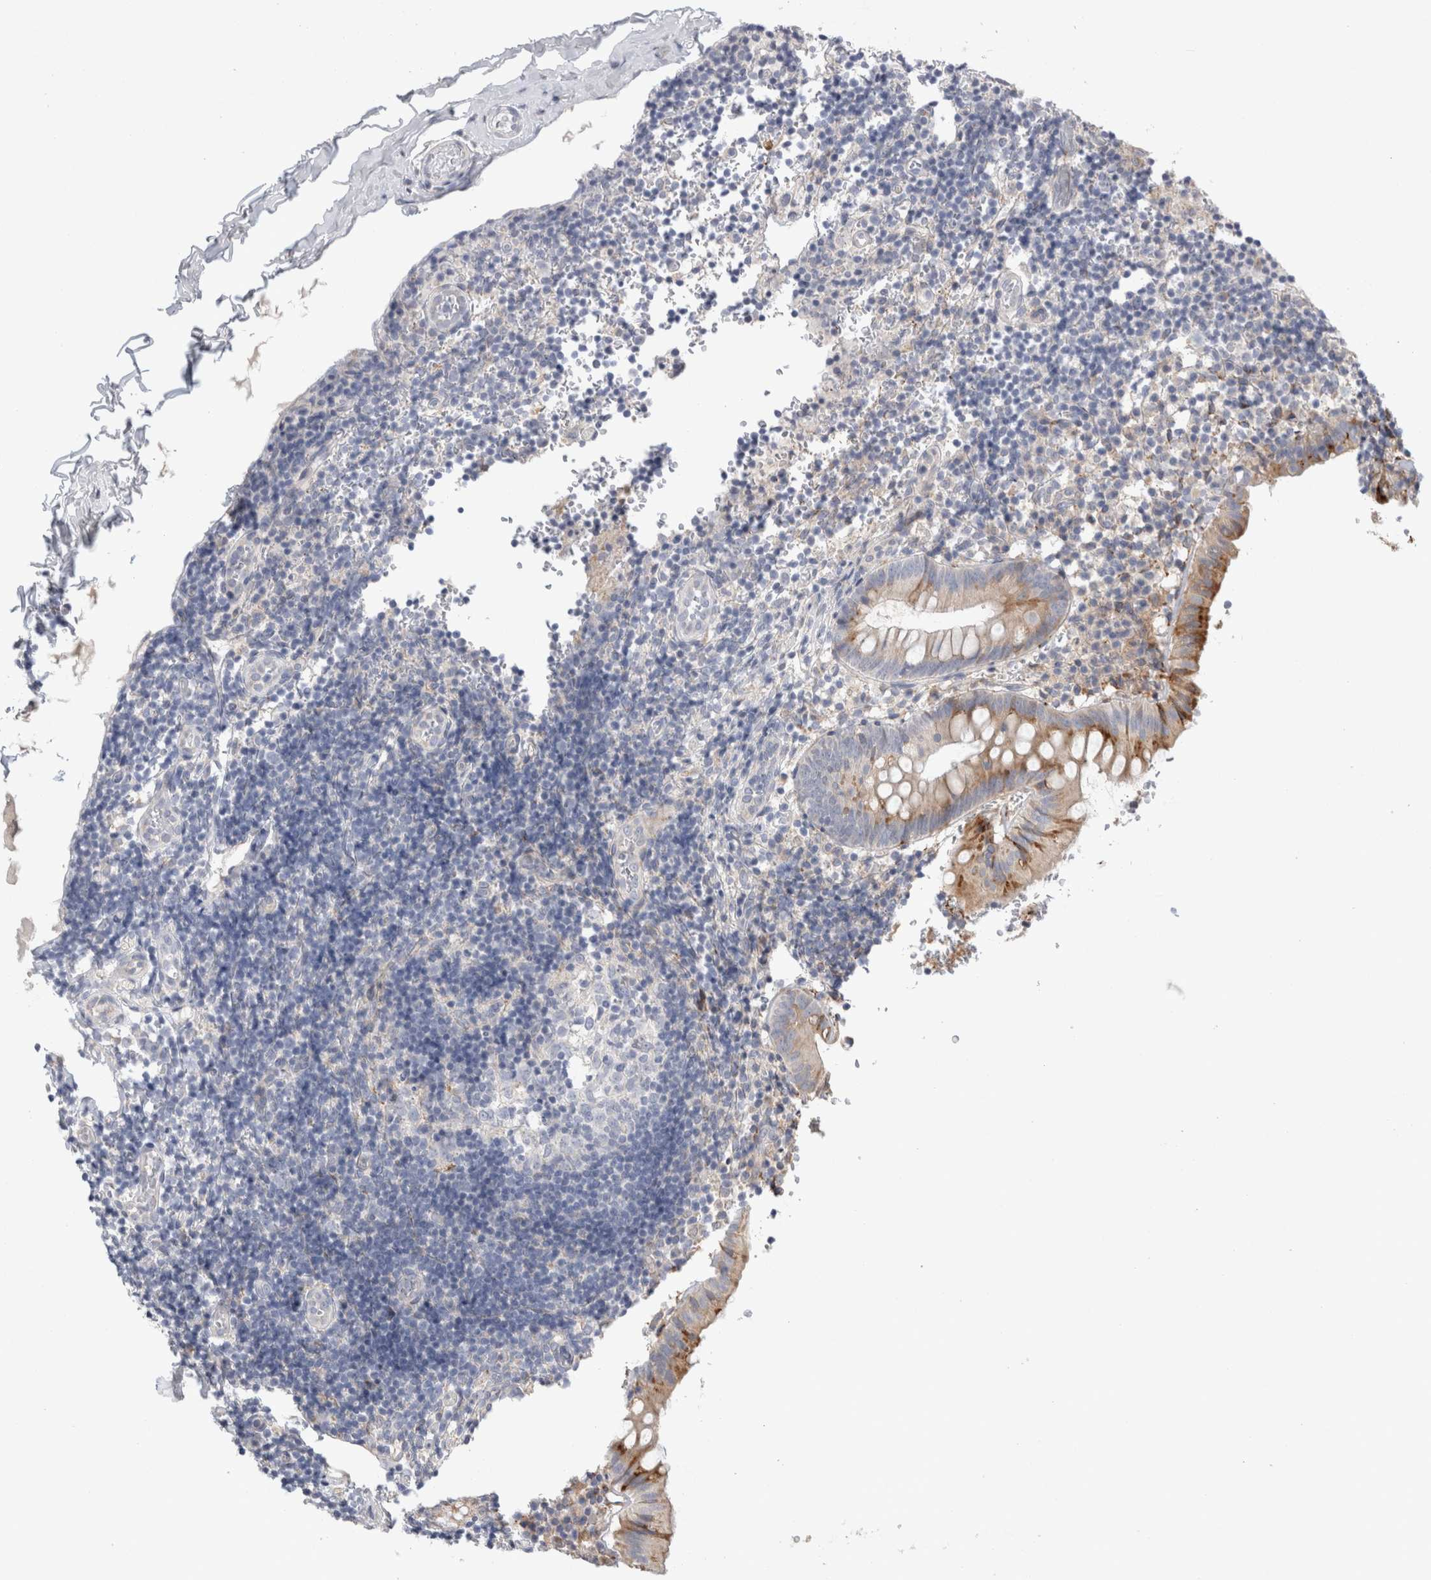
{"staining": {"intensity": "moderate", "quantity": "<25%", "location": "cytoplasmic/membranous"}, "tissue": "appendix", "cell_type": "Glandular cells", "image_type": "normal", "snomed": [{"axis": "morphology", "description": "Normal tissue, NOS"}, {"axis": "topography", "description": "Appendix"}], "caption": "This photomicrograph displays immunohistochemistry (IHC) staining of normal human appendix, with low moderate cytoplasmic/membranous staining in about <25% of glandular cells.", "gene": "TRMT9B", "patient": {"sex": "male", "age": 8}}